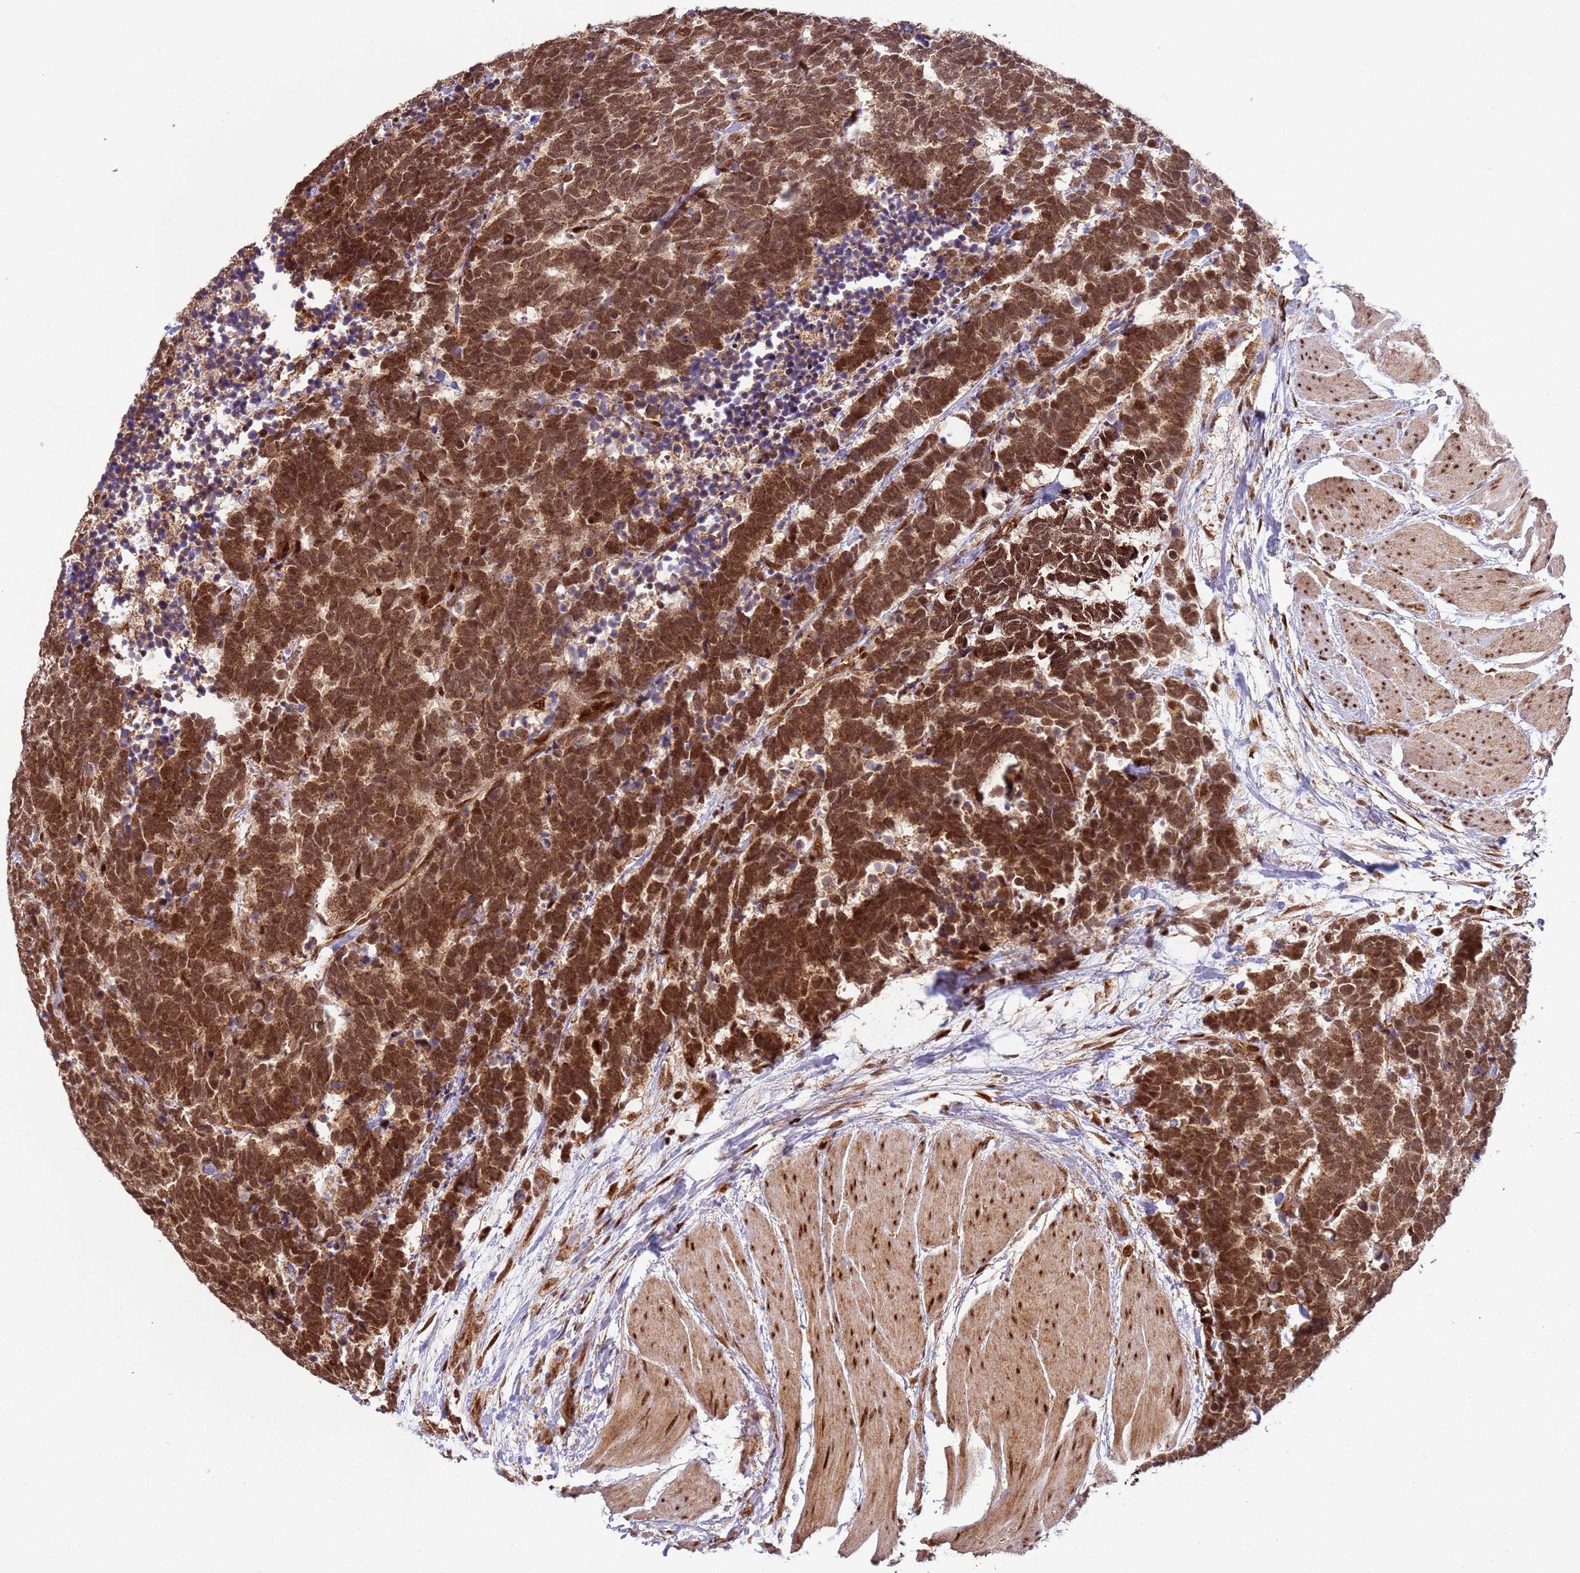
{"staining": {"intensity": "strong", "quantity": ">75%", "location": "cytoplasmic/membranous,nuclear"}, "tissue": "carcinoid", "cell_type": "Tumor cells", "image_type": "cancer", "snomed": [{"axis": "morphology", "description": "Carcinoma, NOS"}, {"axis": "morphology", "description": "Carcinoid, malignant, NOS"}, {"axis": "topography", "description": "Urinary bladder"}], "caption": "This is an image of immunohistochemistry staining of carcinoid (malignant), which shows strong positivity in the cytoplasmic/membranous and nuclear of tumor cells.", "gene": "PEX14", "patient": {"sex": "male", "age": 57}}